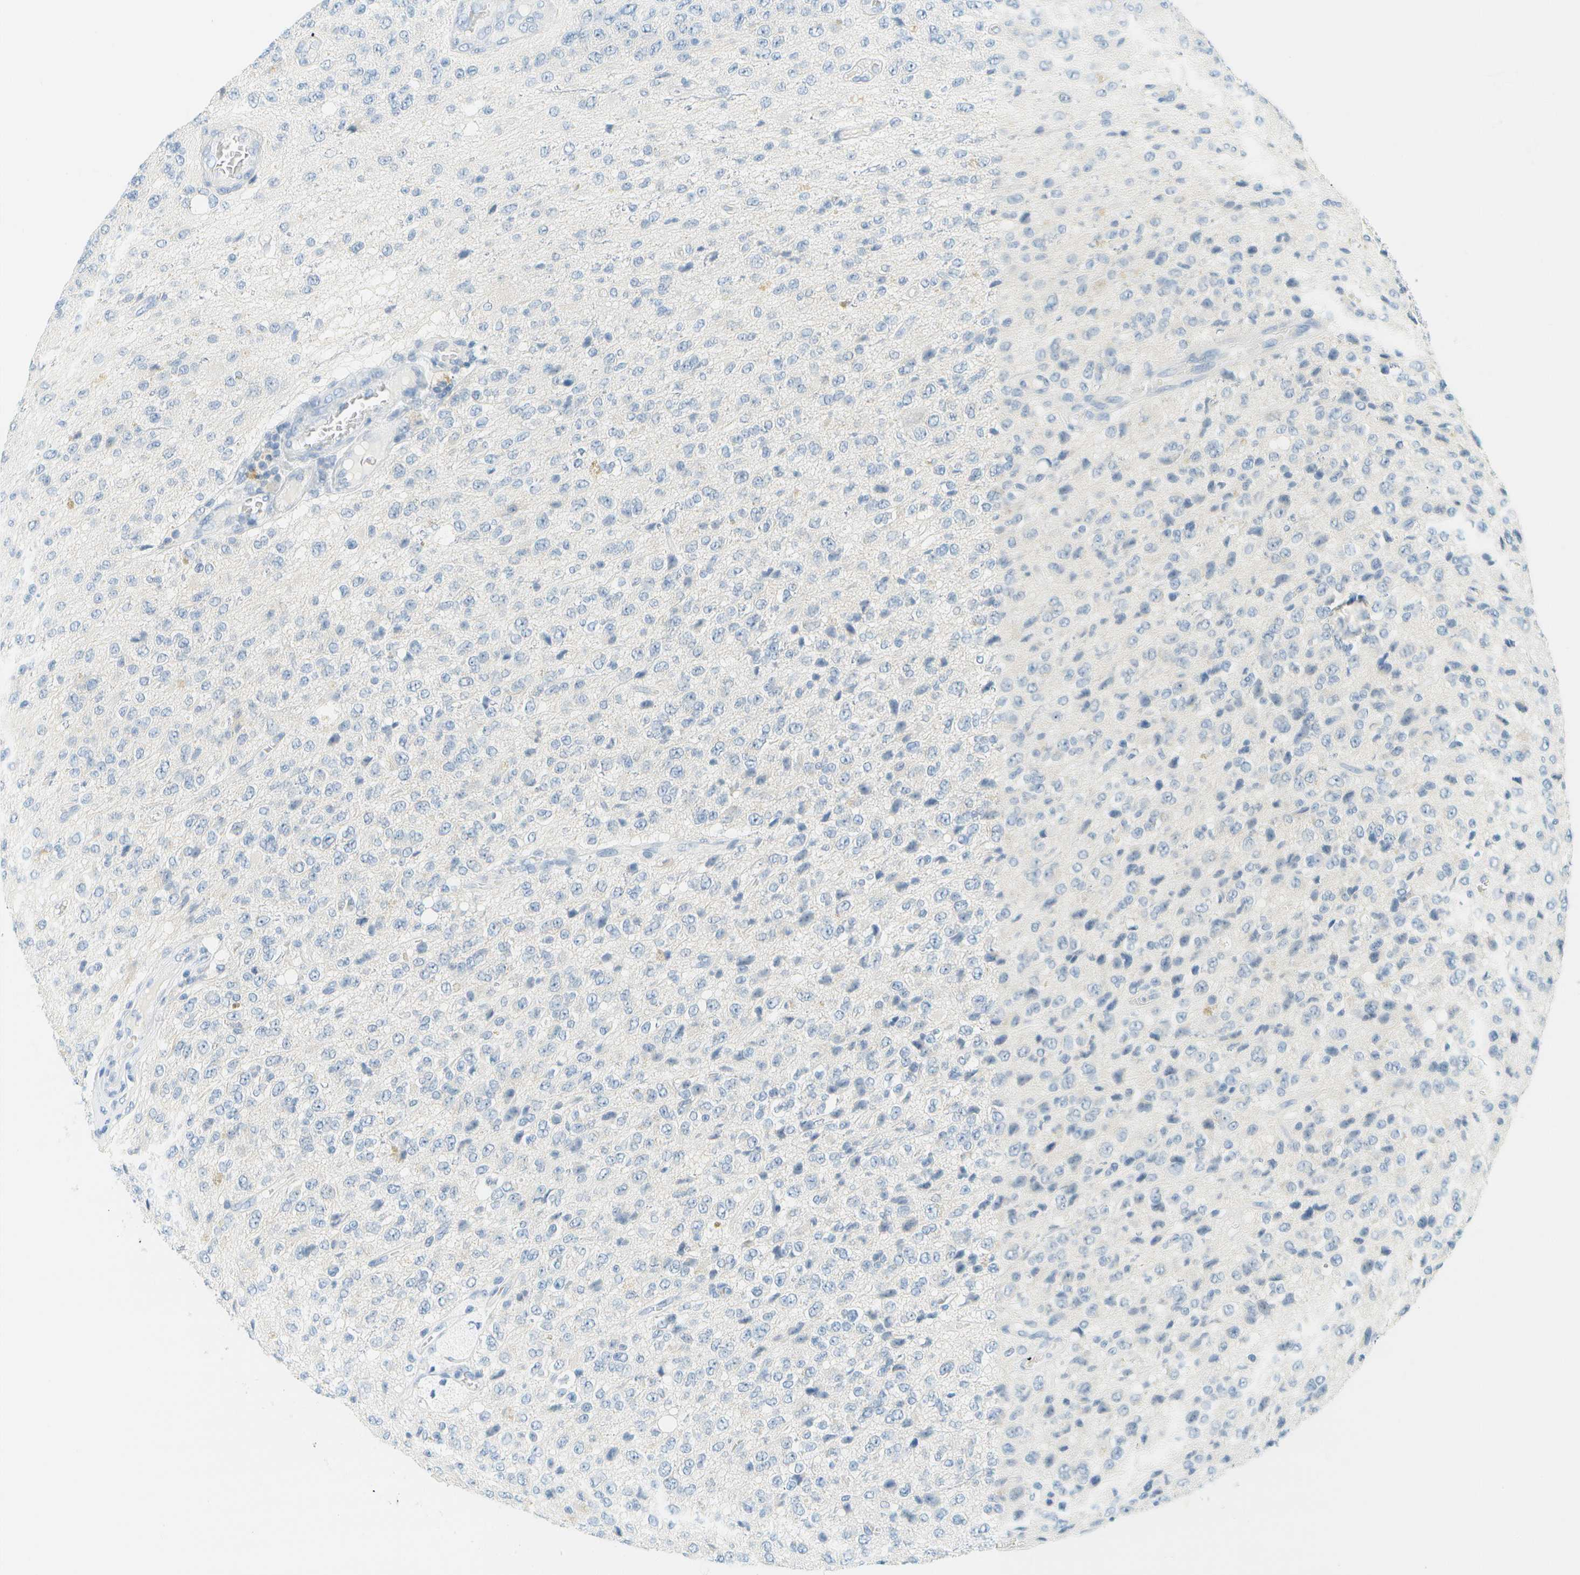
{"staining": {"intensity": "negative", "quantity": "none", "location": "none"}, "tissue": "glioma", "cell_type": "Tumor cells", "image_type": "cancer", "snomed": [{"axis": "morphology", "description": "Glioma, malignant, High grade"}, {"axis": "topography", "description": "pancreas cauda"}], "caption": "The photomicrograph exhibits no significant expression in tumor cells of glioma.", "gene": "SMYD5", "patient": {"sex": "male", "age": 60}}